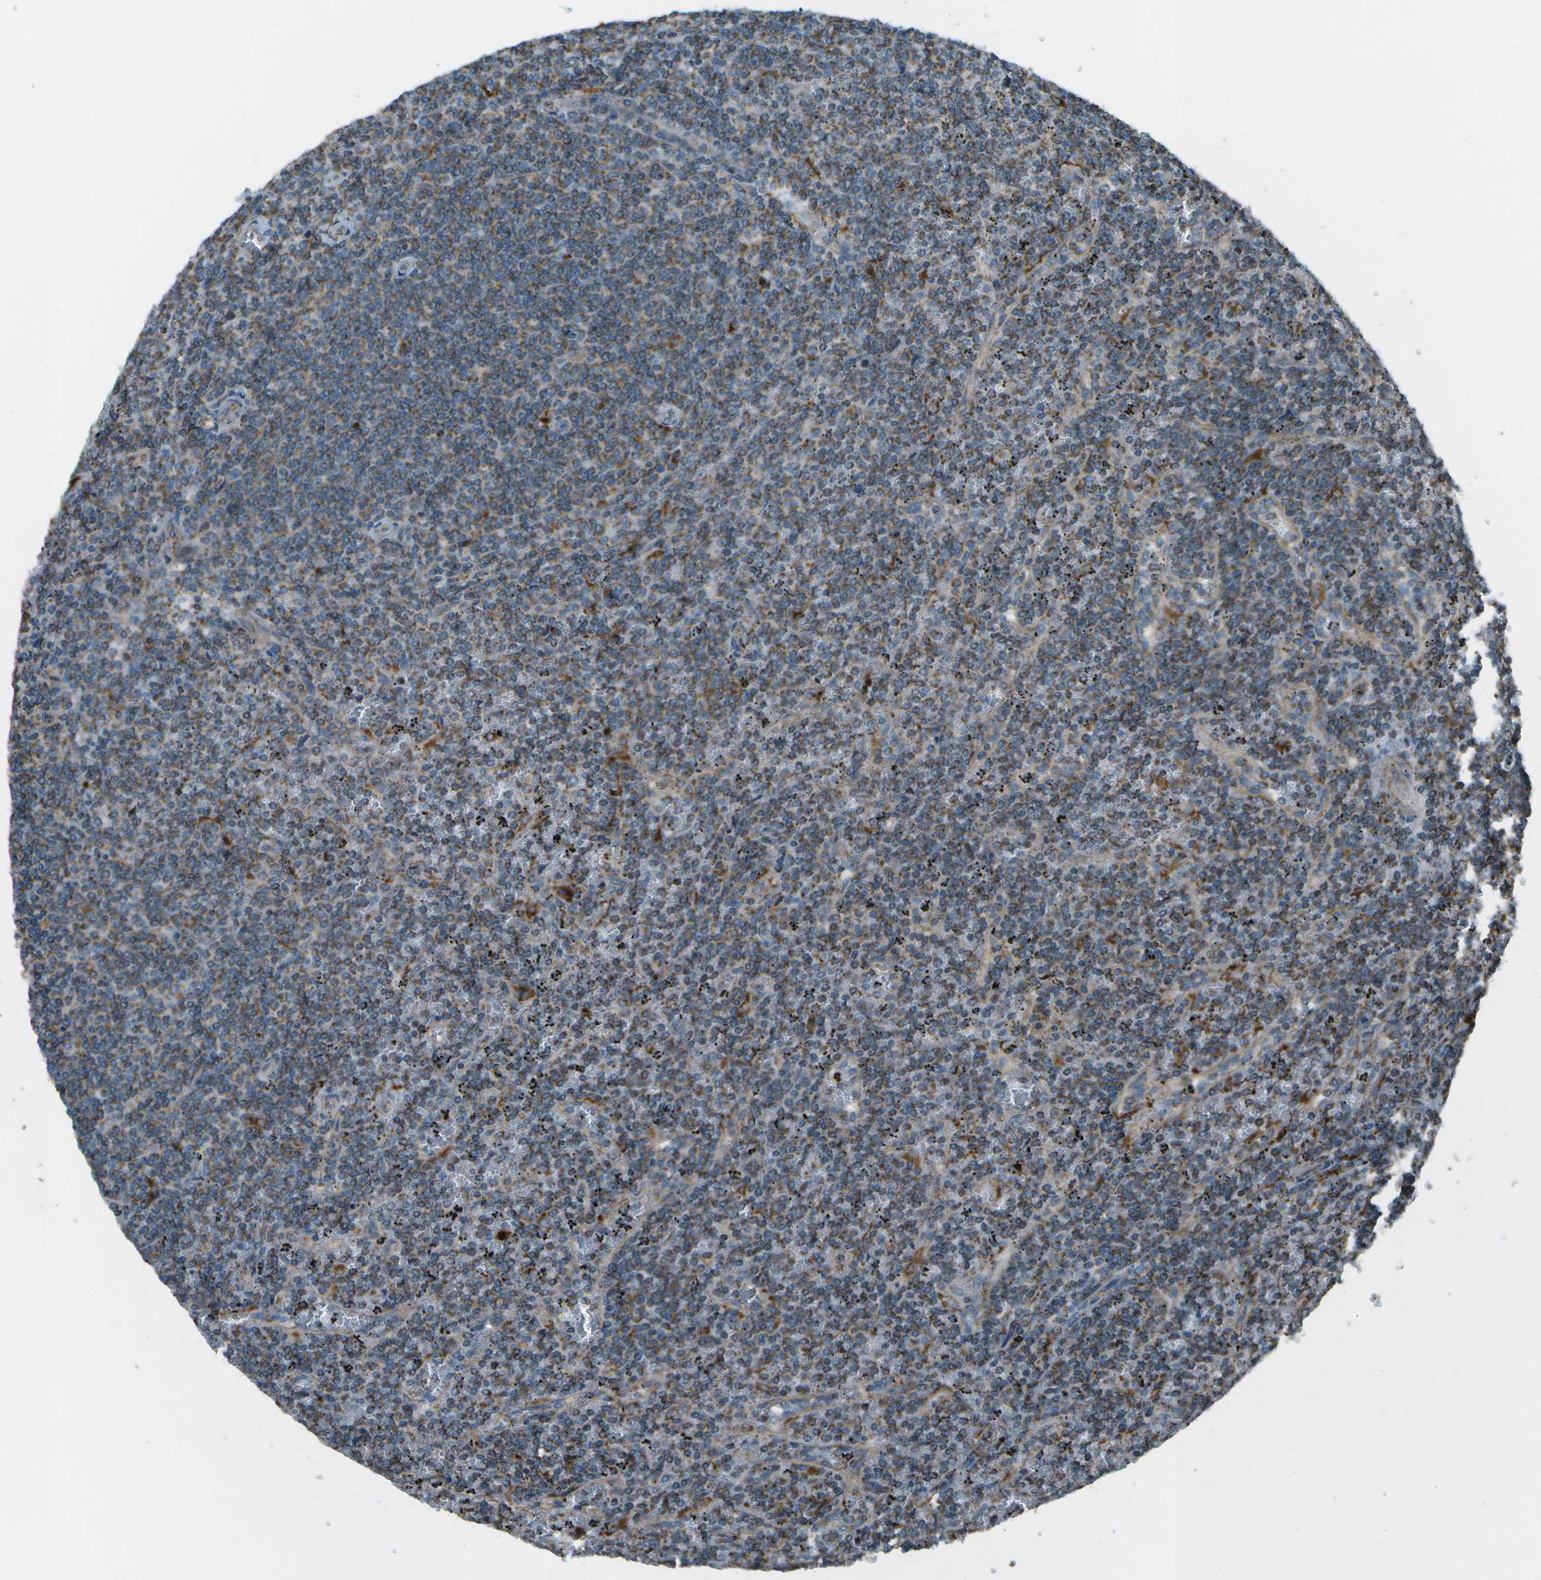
{"staining": {"intensity": "moderate", "quantity": ">75%", "location": "cytoplasmic/membranous"}, "tissue": "lymphoma", "cell_type": "Tumor cells", "image_type": "cancer", "snomed": [{"axis": "morphology", "description": "Malignant lymphoma, non-Hodgkin's type, Low grade"}, {"axis": "topography", "description": "Spleen"}], "caption": "IHC (DAB) staining of human low-grade malignant lymphoma, non-Hodgkin's type demonstrates moderate cytoplasmic/membranous protein positivity in approximately >75% of tumor cells.", "gene": "NRK", "patient": {"sex": "female", "age": 19}}